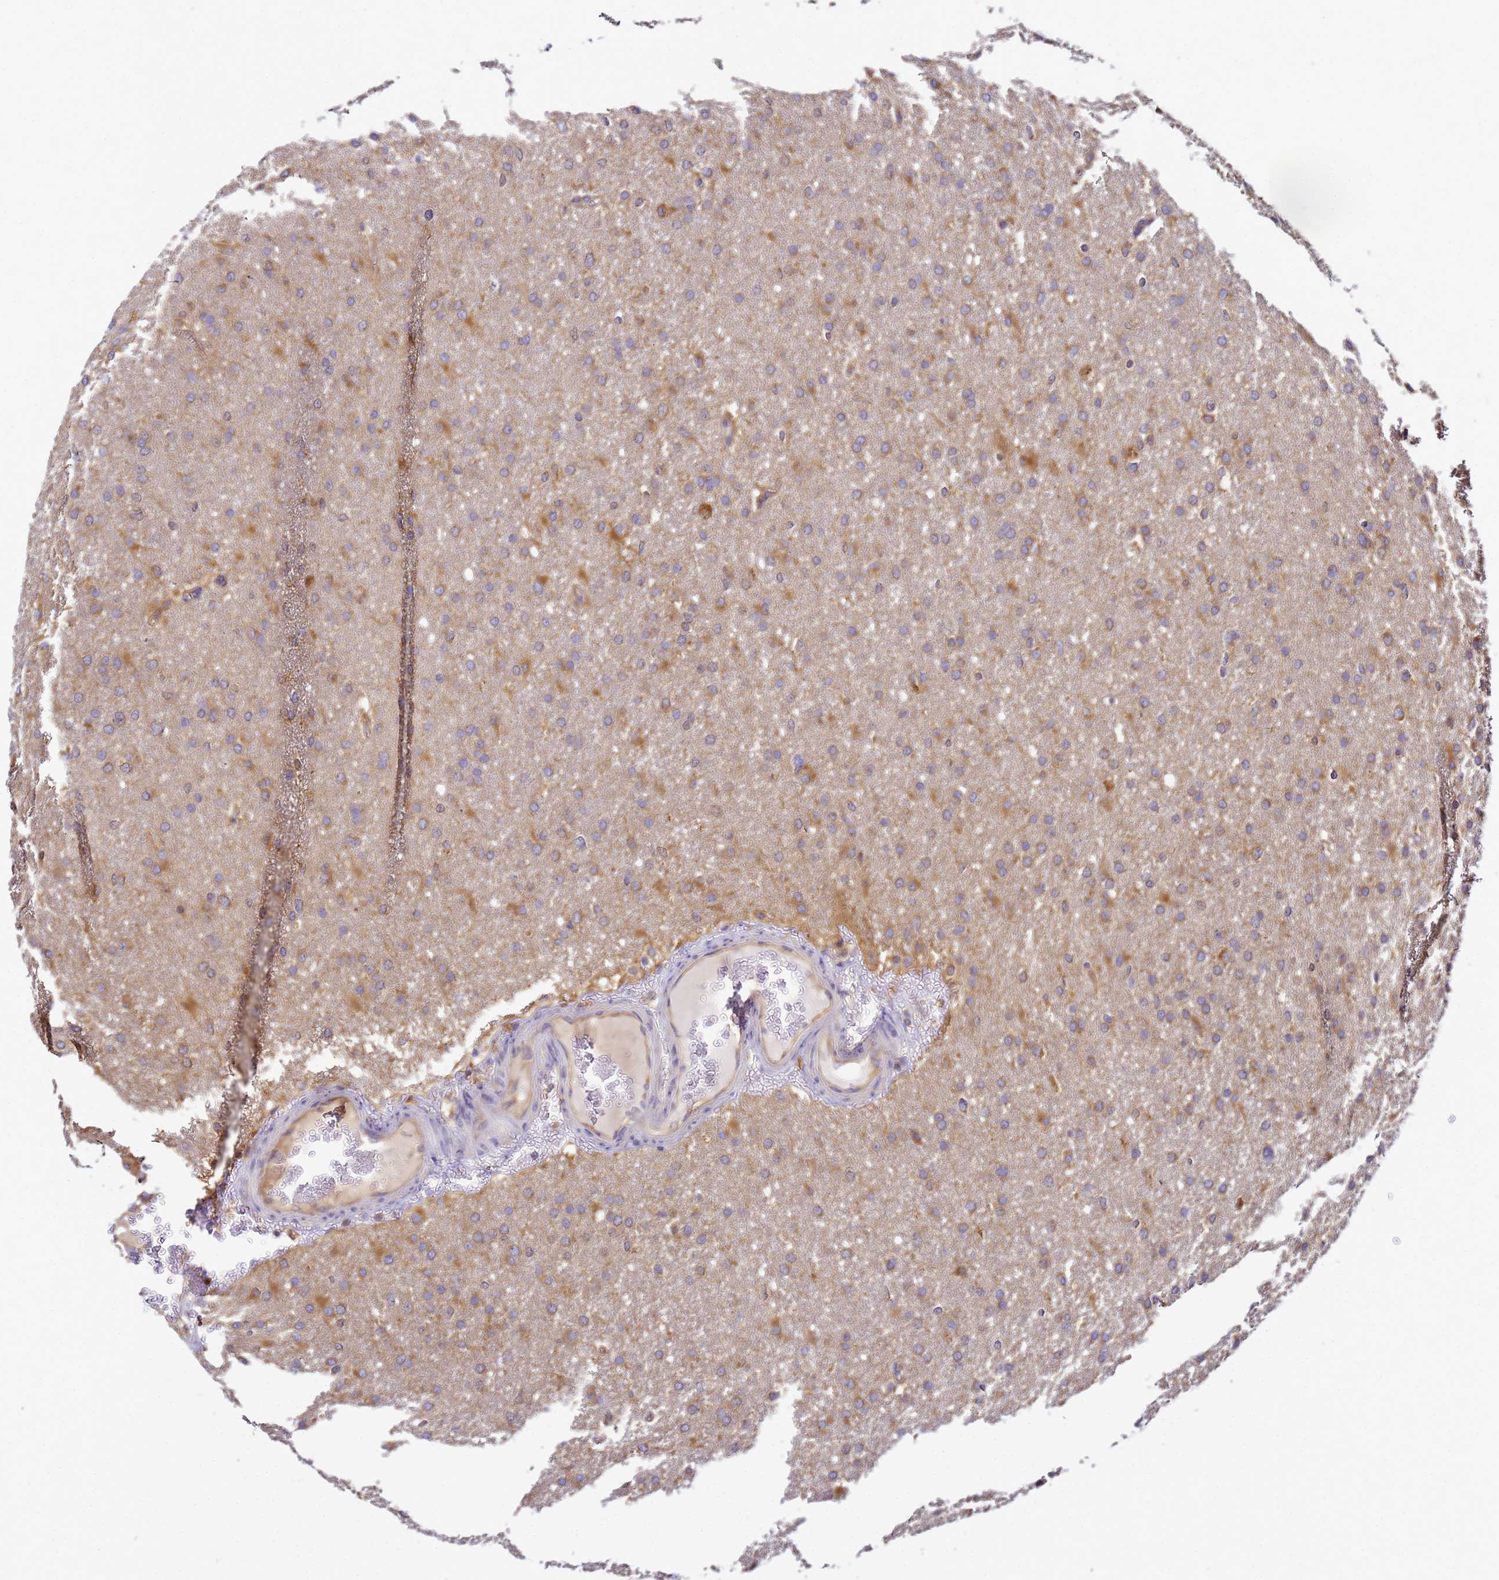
{"staining": {"intensity": "moderate", "quantity": ">75%", "location": "cytoplasmic/membranous"}, "tissue": "glioma", "cell_type": "Tumor cells", "image_type": "cancer", "snomed": [{"axis": "morphology", "description": "Glioma, malignant, High grade"}, {"axis": "topography", "description": "Cerebral cortex"}], "caption": "A brown stain labels moderate cytoplasmic/membranous staining of a protein in malignant glioma (high-grade) tumor cells. (DAB (3,3'-diaminobenzidine) IHC, brown staining for protein, blue staining for nuclei).", "gene": "NARS1", "patient": {"sex": "female", "age": 36}}